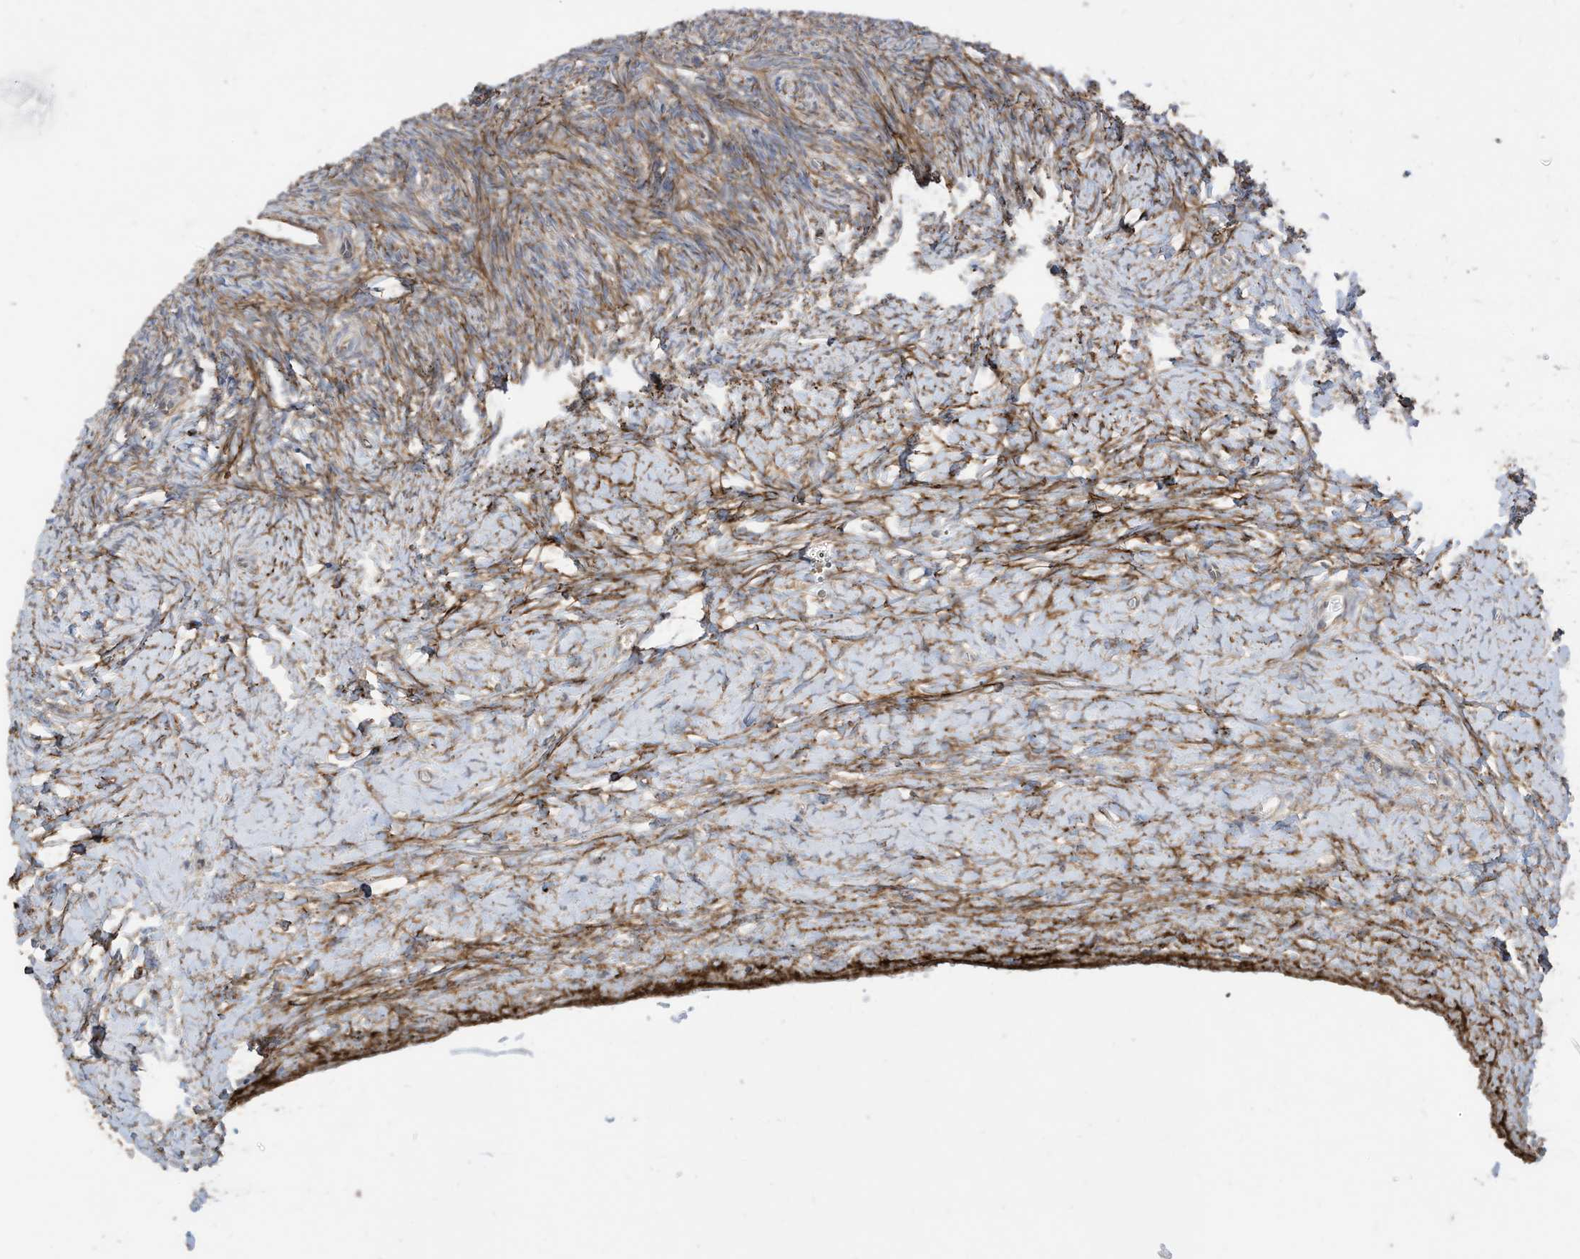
{"staining": {"intensity": "weak", "quantity": ">75%", "location": "cytoplasmic/membranous"}, "tissue": "ovary", "cell_type": "Ovarian stroma cells", "image_type": "normal", "snomed": [{"axis": "morphology", "description": "Normal tissue, NOS"}, {"axis": "morphology", "description": "Developmental malformation"}, {"axis": "topography", "description": "Ovary"}], "caption": "About >75% of ovarian stroma cells in benign human ovary display weak cytoplasmic/membranous protein staining as visualized by brown immunohistochemical staining.", "gene": "TRNAU1AP", "patient": {"sex": "female", "age": 39}}